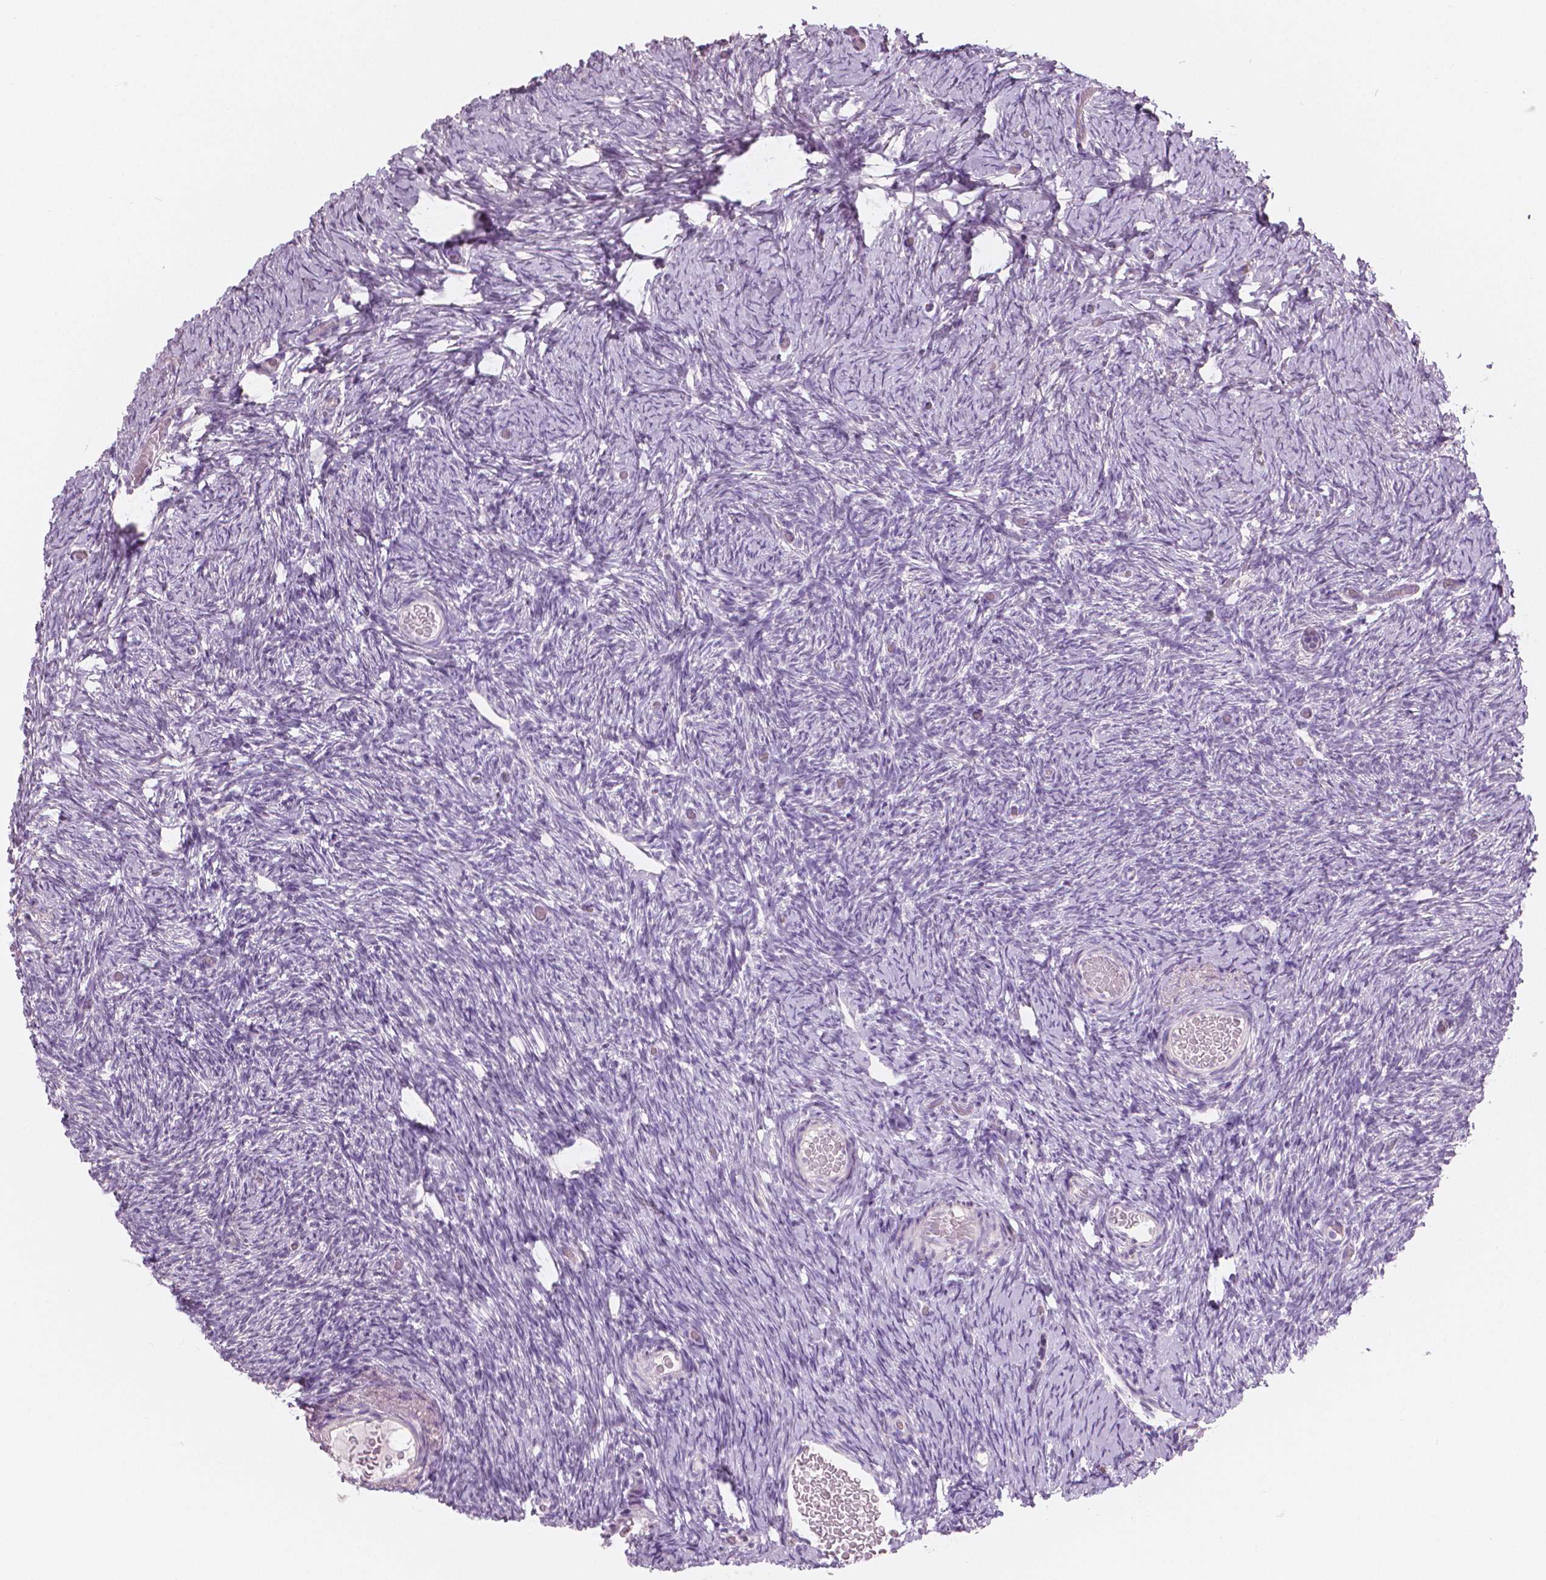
{"staining": {"intensity": "negative", "quantity": "none", "location": "none"}, "tissue": "ovary", "cell_type": "Follicle cells", "image_type": "normal", "snomed": [{"axis": "morphology", "description": "Normal tissue, NOS"}, {"axis": "topography", "description": "Ovary"}], "caption": "Immunohistochemistry (IHC) micrograph of normal ovary: human ovary stained with DAB shows no significant protein expression in follicle cells.", "gene": "A4GNT", "patient": {"sex": "female", "age": 39}}